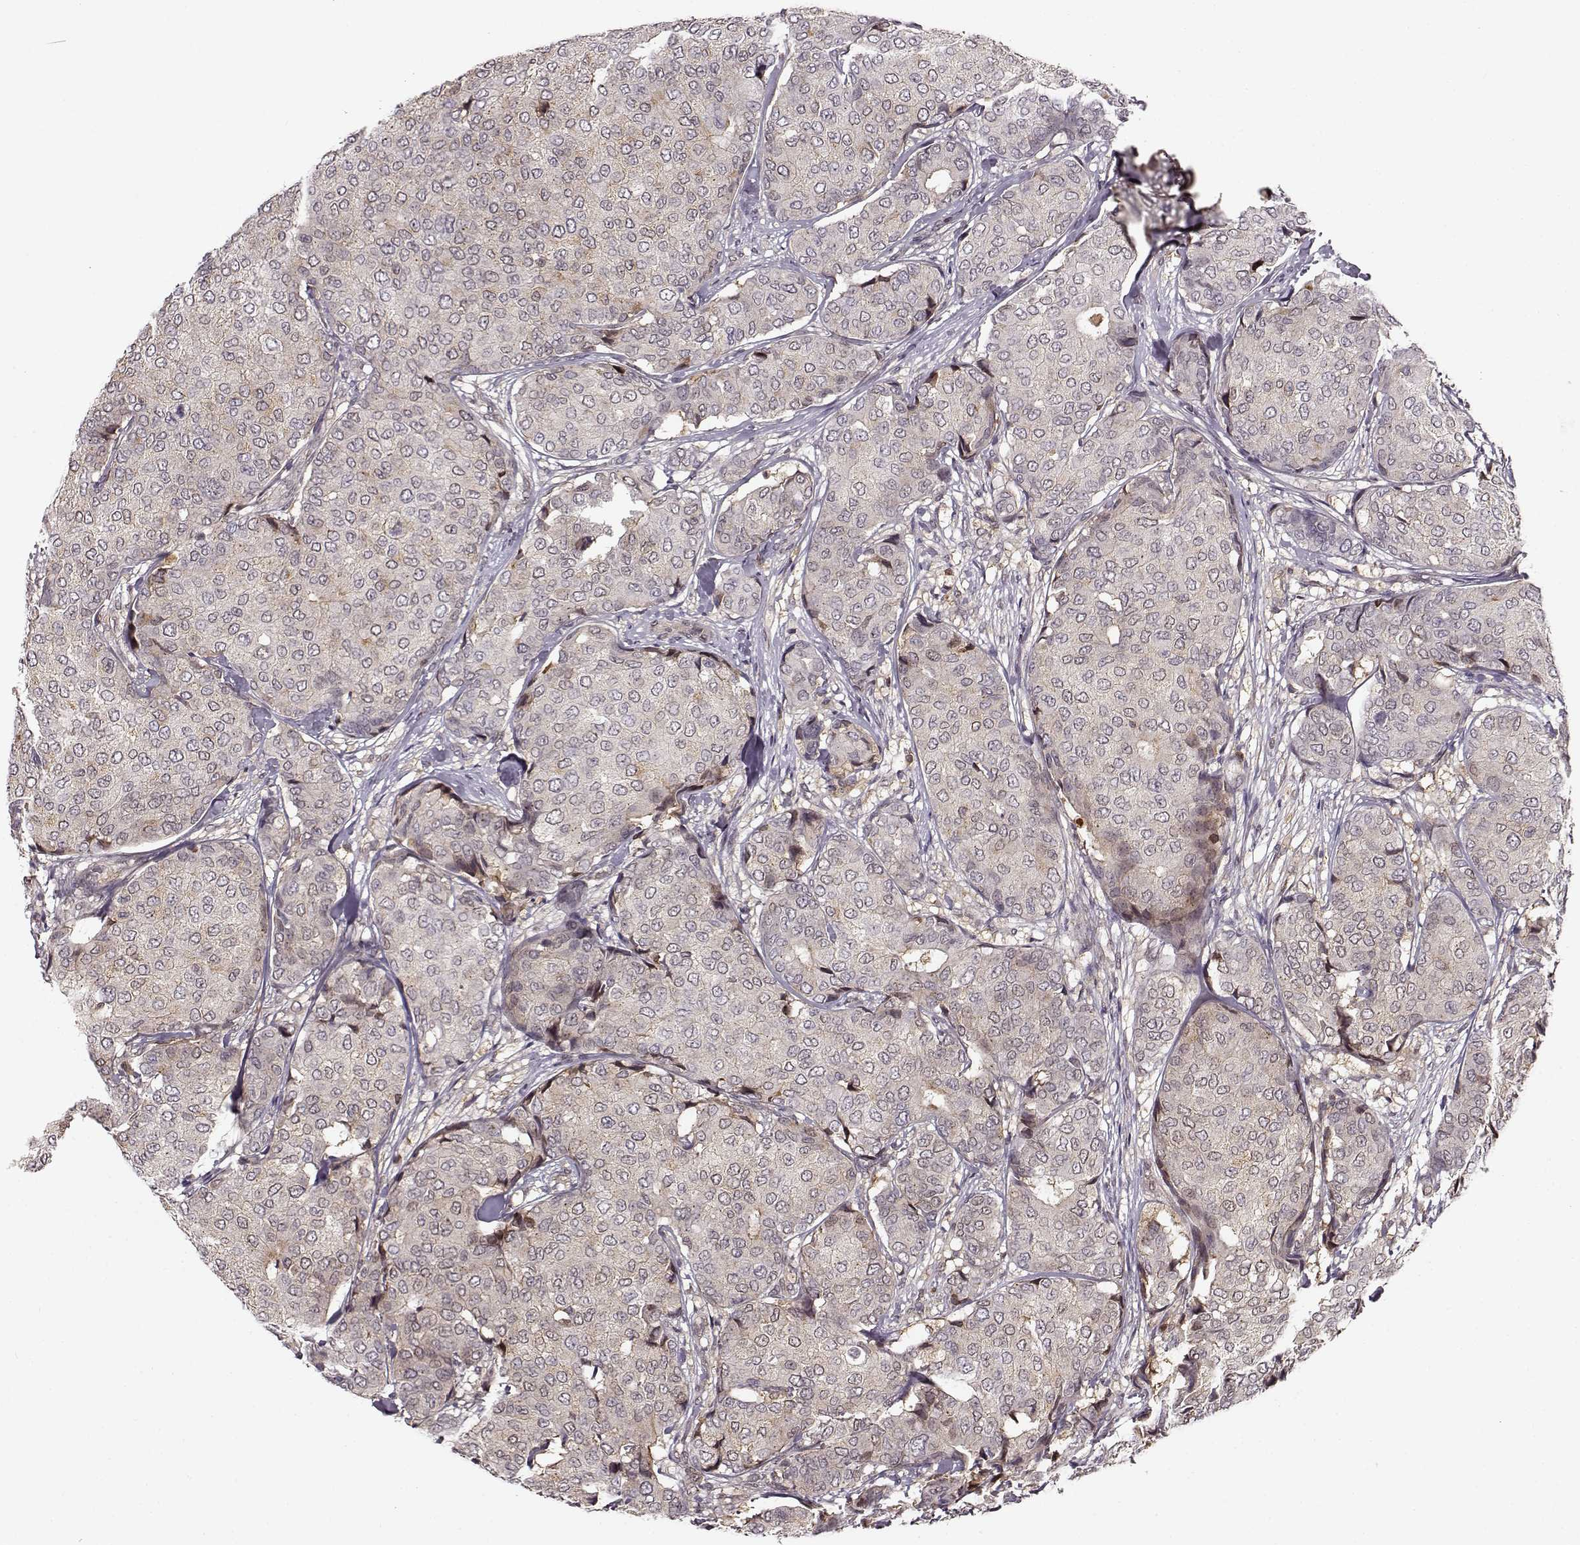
{"staining": {"intensity": "negative", "quantity": "none", "location": "none"}, "tissue": "breast cancer", "cell_type": "Tumor cells", "image_type": "cancer", "snomed": [{"axis": "morphology", "description": "Duct carcinoma"}, {"axis": "topography", "description": "Breast"}], "caption": "Image shows no protein staining in tumor cells of intraductal carcinoma (breast) tissue. (Immunohistochemistry (ihc), brightfield microscopy, high magnification).", "gene": "MFSD1", "patient": {"sex": "female", "age": 75}}